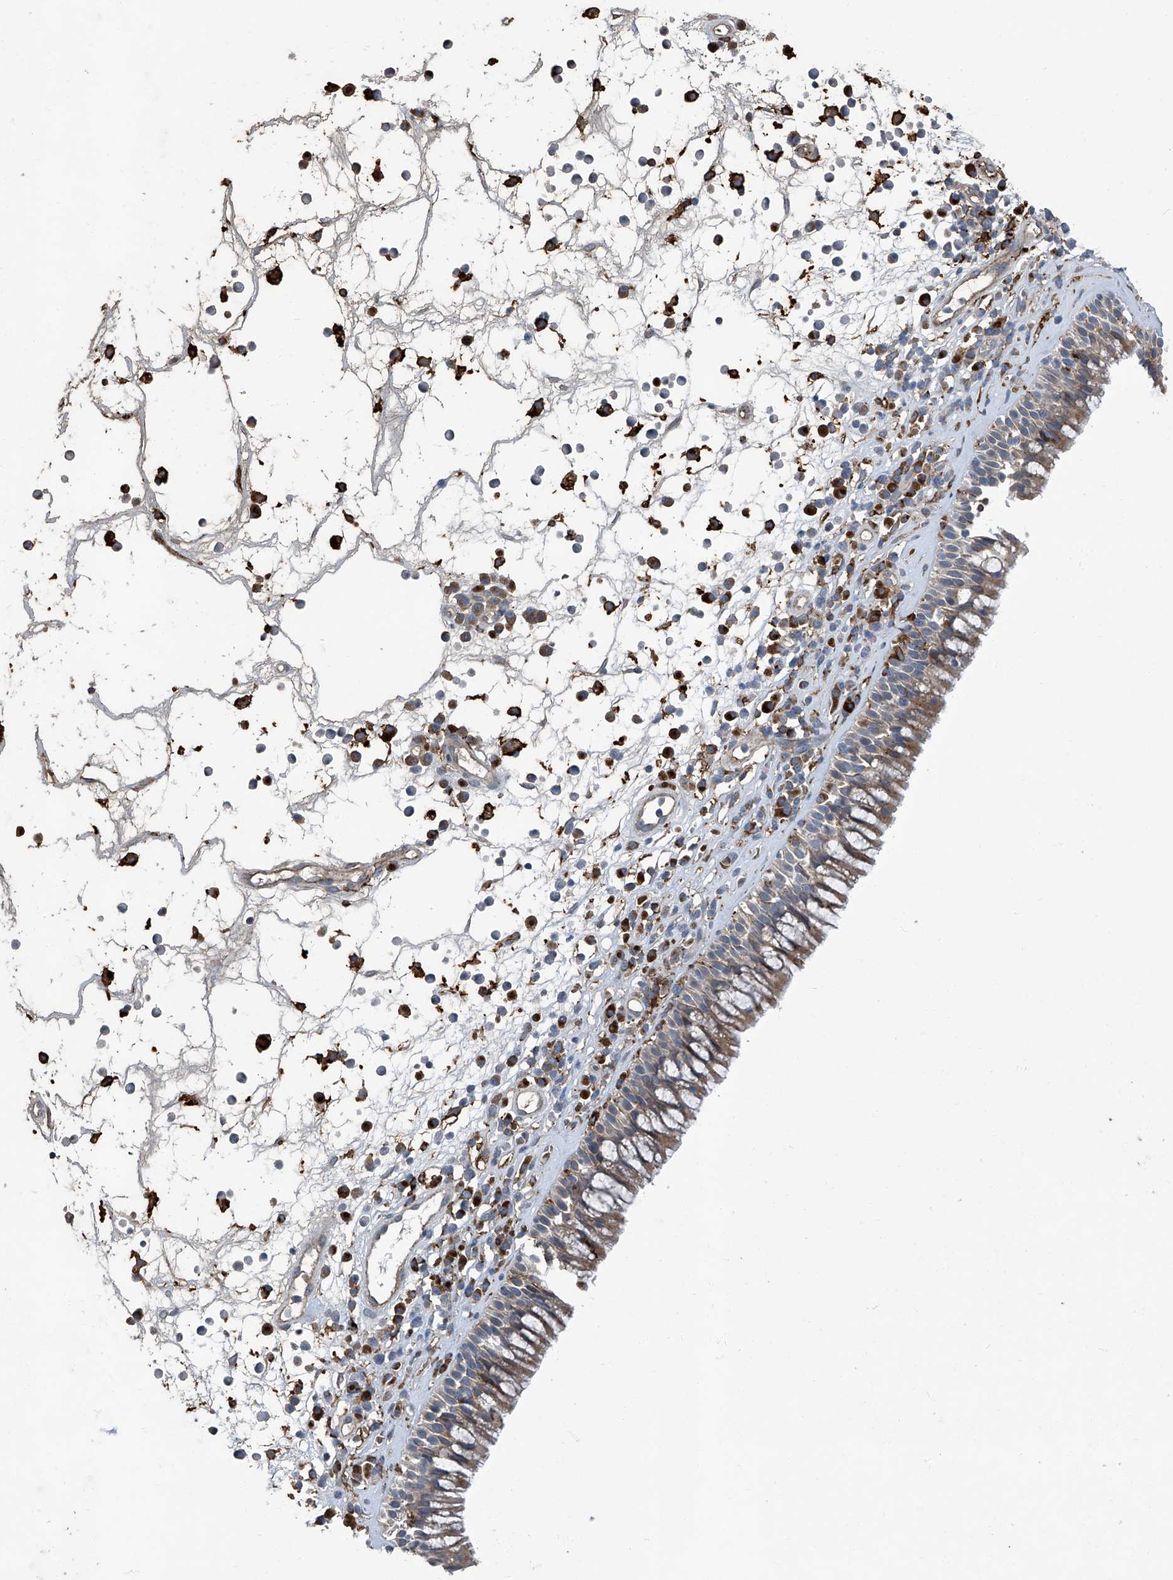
{"staining": {"intensity": "weak", "quantity": "25%-75%", "location": "cytoplasmic/membranous"}, "tissue": "nasopharynx", "cell_type": "Respiratory epithelial cells", "image_type": "normal", "snomed": [{"axis": "morphology", "description": "Normal tissue, NOS"}, {"axis": "morphology", "description": "Inflammation, NOS"}, {"axis": "morphology", "description": "Malignant melanoma, Metastatic site"}, {"axis": "topography", "description": "Nasopharynx"}], "caption": "Brown immunohistochemical staining in unremarkable human nasopharynx displays weak cytoplasmic/membranous expression in approximately 25%-75% of respiratory epithelial cells.", "gene": "FAM167A", "patient": {"sex": "male", "age": 70}}